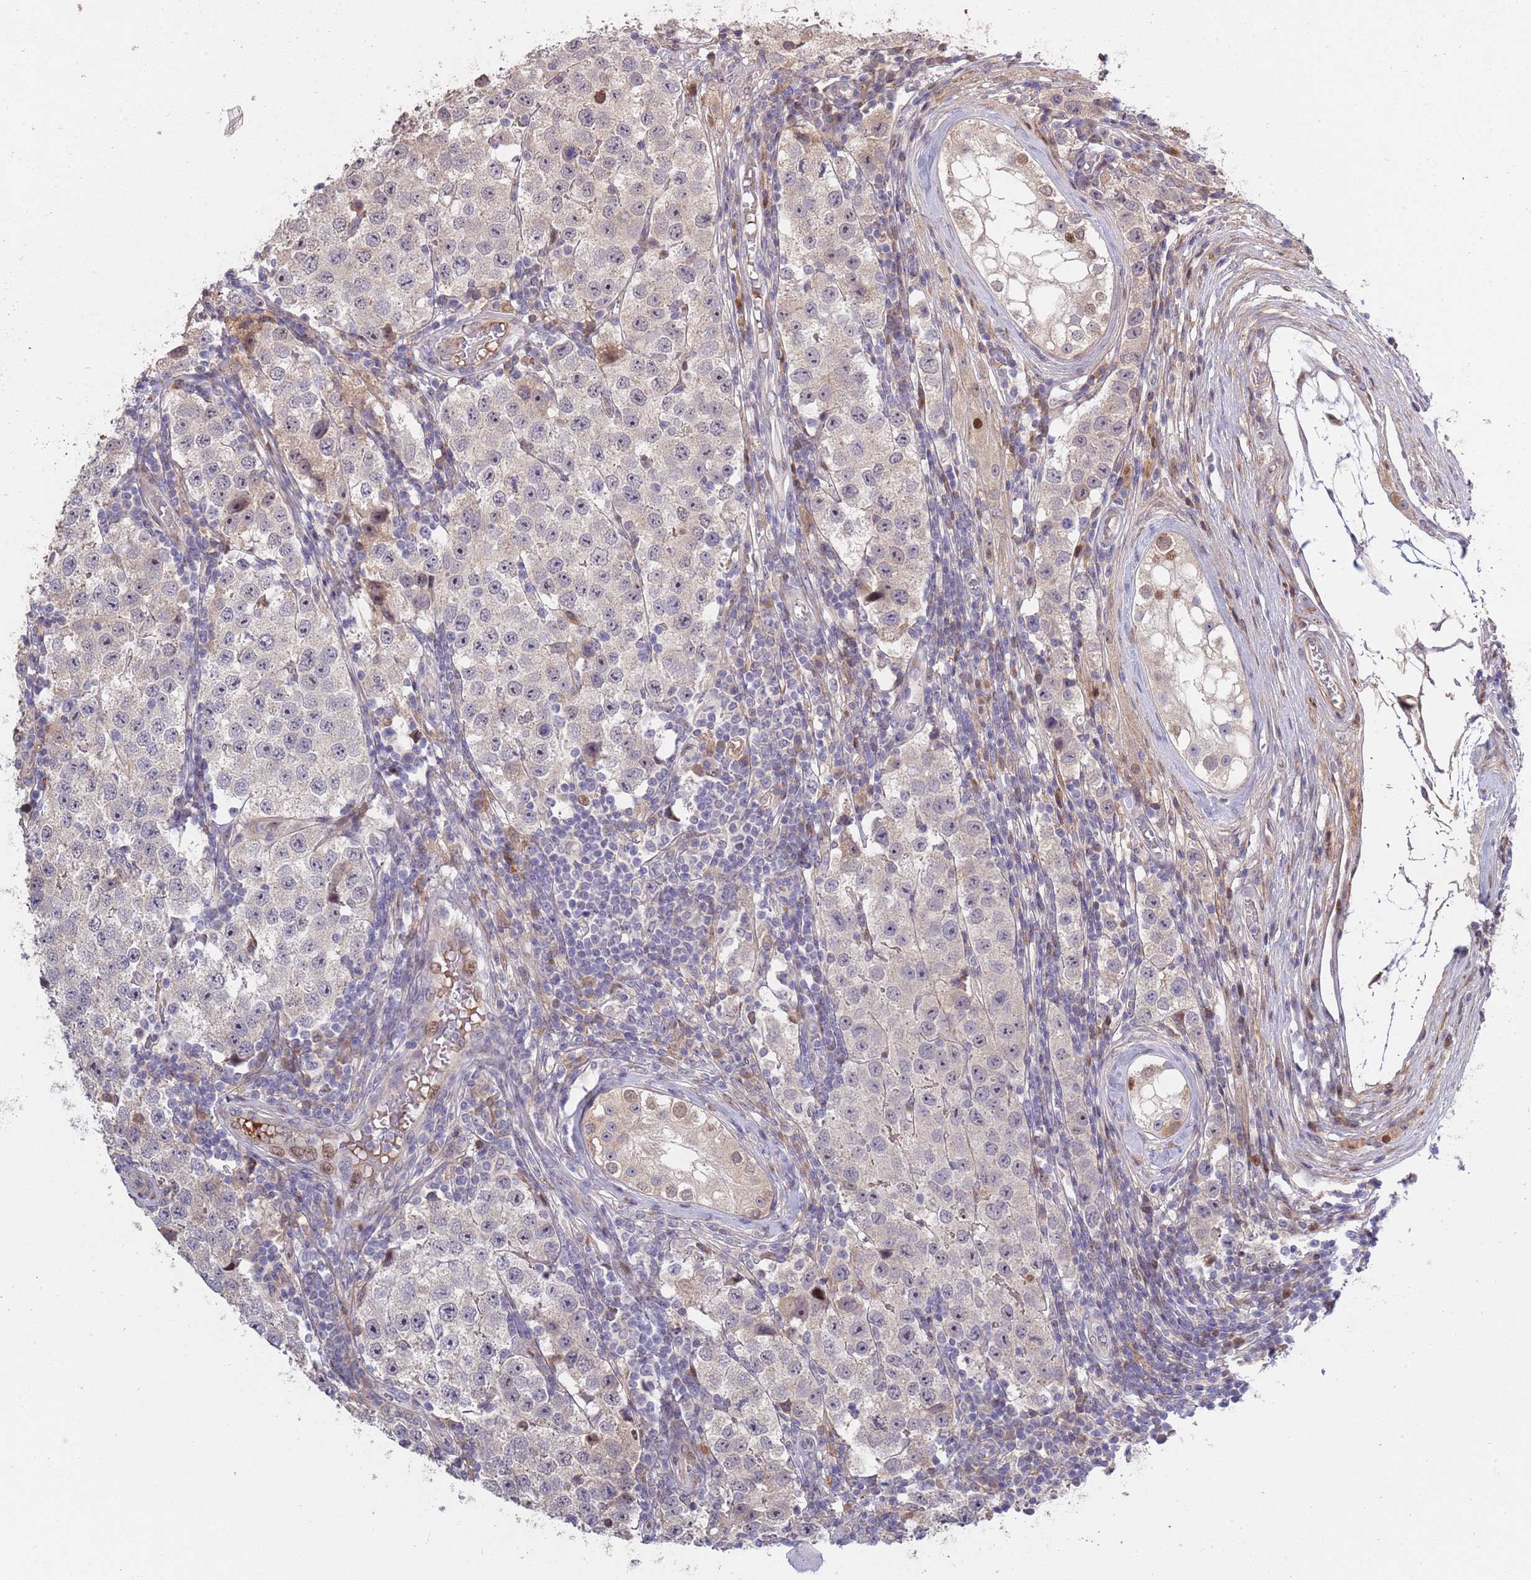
{"staining": {"intensity": "weak", "quantity": "25%-75%", "location": "nuclear"}, "tissue": "testis cancer", "cell_type": "Tumor cells", "image_type": "cancer", "snomed": [{"axis": "morphology", "description": "Seminoma, NOS"}, {"axis": "topography", "description": "Testis"}], "caption": "Testis cancer (seminoma) stained with a protein marker demonstrates weak staining in tumor cells.", "gene": "SYNDIG1L", "patient": {"sex": "male", "age": 34}}